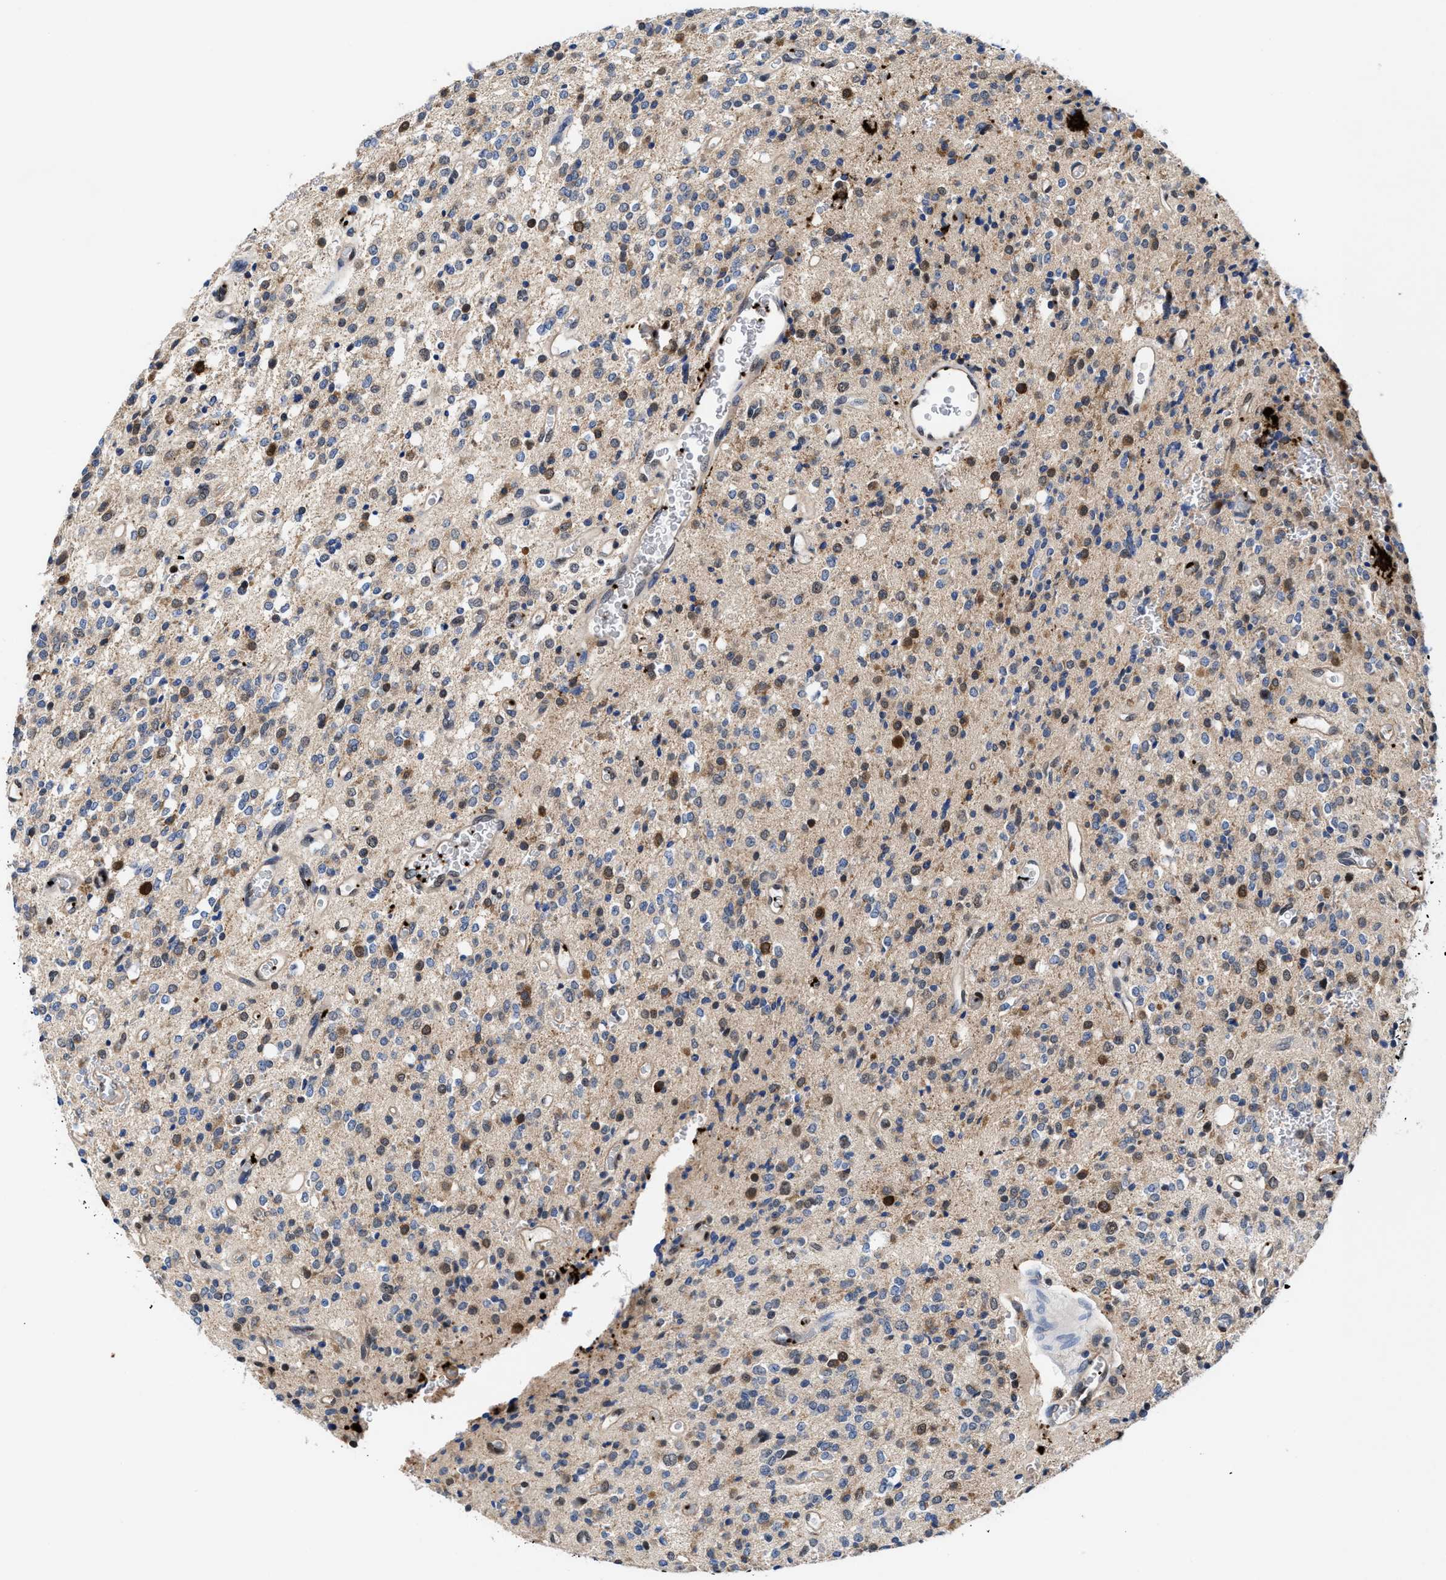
{"staining": {"intensity": "weak", "quantity": "25%-75%", "location": "cytoplasmic/membranous"}, "tissue": "glioma", "cell_type": "Tumor cells", "image_type": "cancer", "snomed": [{"axis": "morphology", "description": "Glioma, malignant, High grade"}, {"axis": "topography", "description": "Brain"}], "caption": "Glioma tissue reveals weak cytoplasmic/membranous staining in about 25%-75% of tumor cells, visualized by immunohistochemistry.", "gene": "ACLY", "patient": {"sex": "male", "age": 34}}